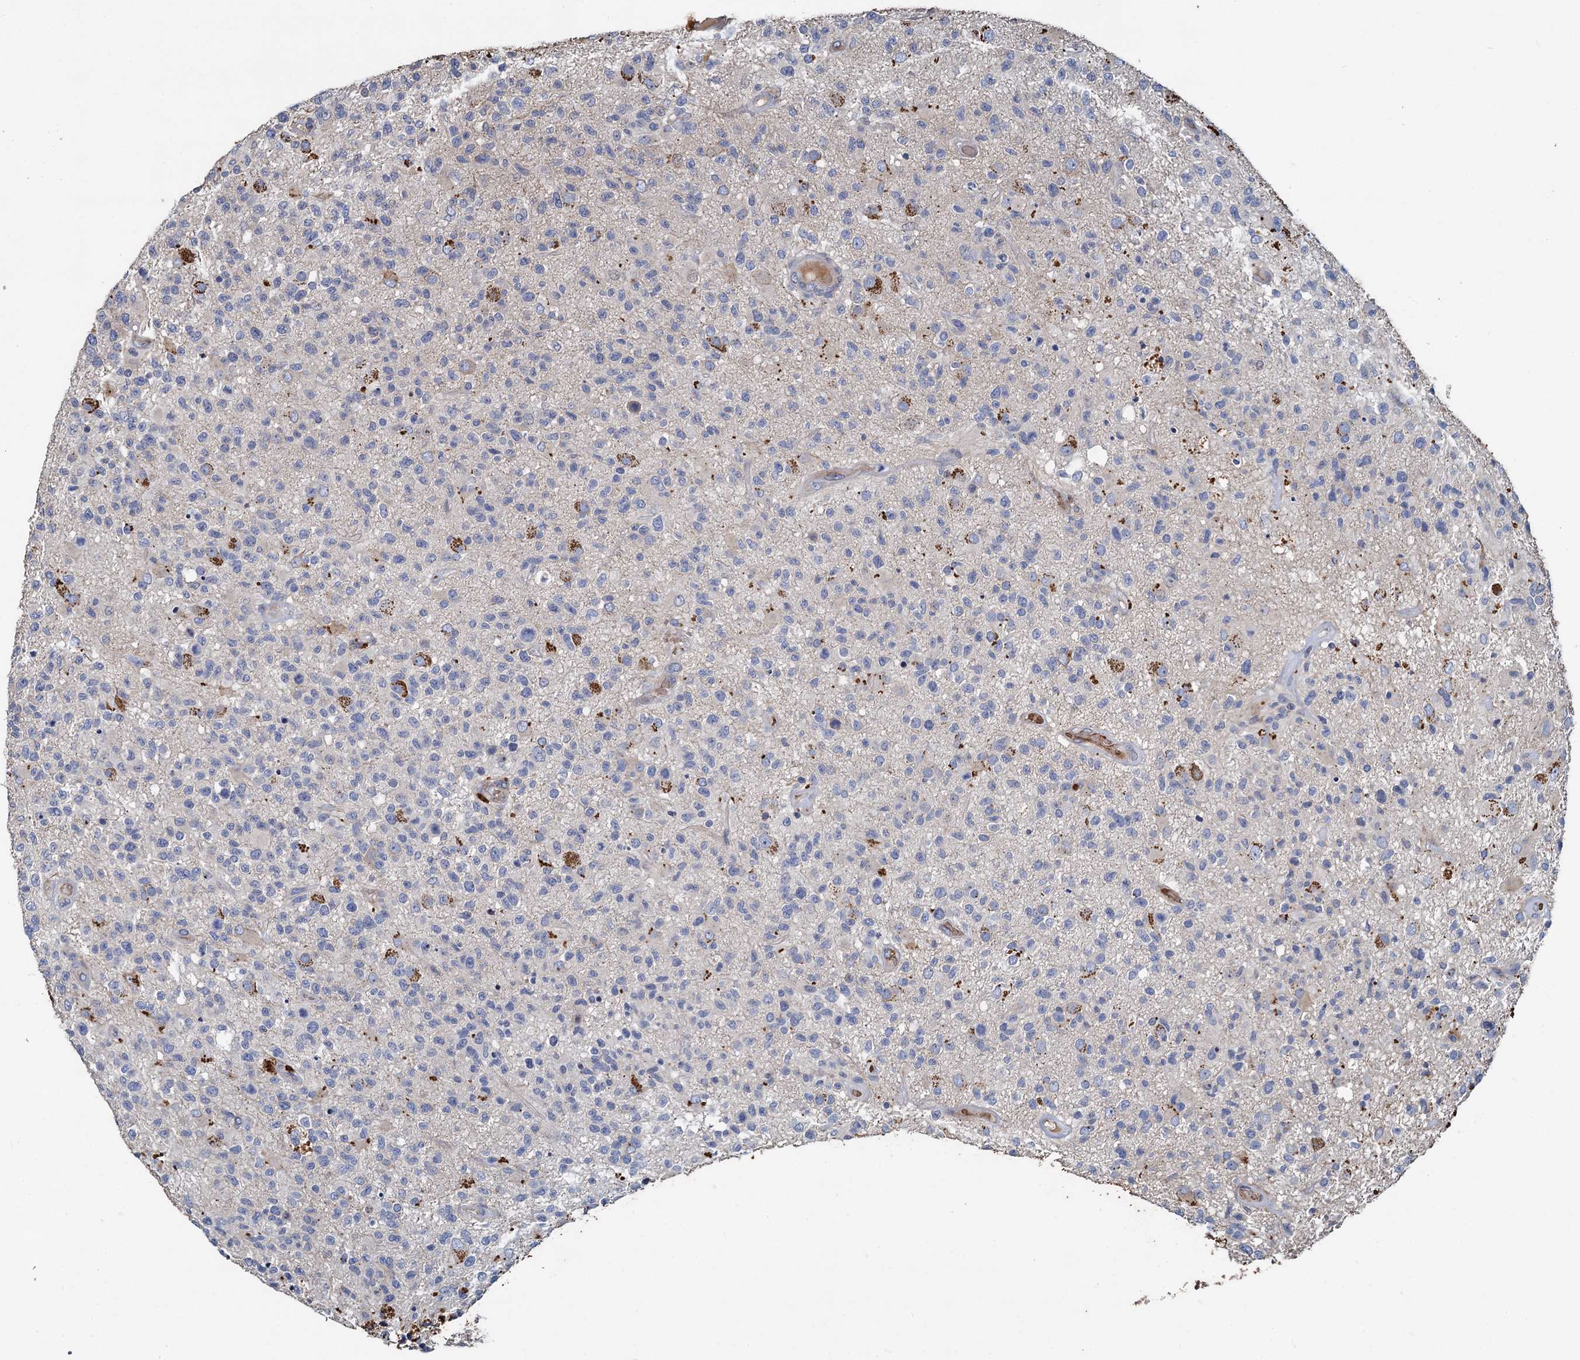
{"staining": {"intensity": "negative", "quantity": "none", "location": "none"}, "tissue": "glioma", "cell_type": "Tumor cells", "image_type": "cancer", "snomed": [{"axis": "morphology", "description": "Glioma, malignant, High grade"}, {"axis": "morphology", "description": "Glioblastoma, NOS"}, {"axis": "topography", "description": "Brain"}], "caption": "A photomicrograph of glioma stained for a protein exhibits no brown staining in tumor cells.", "gene": "TCTN2", "patient": {"sex": "male", "age": 60}}